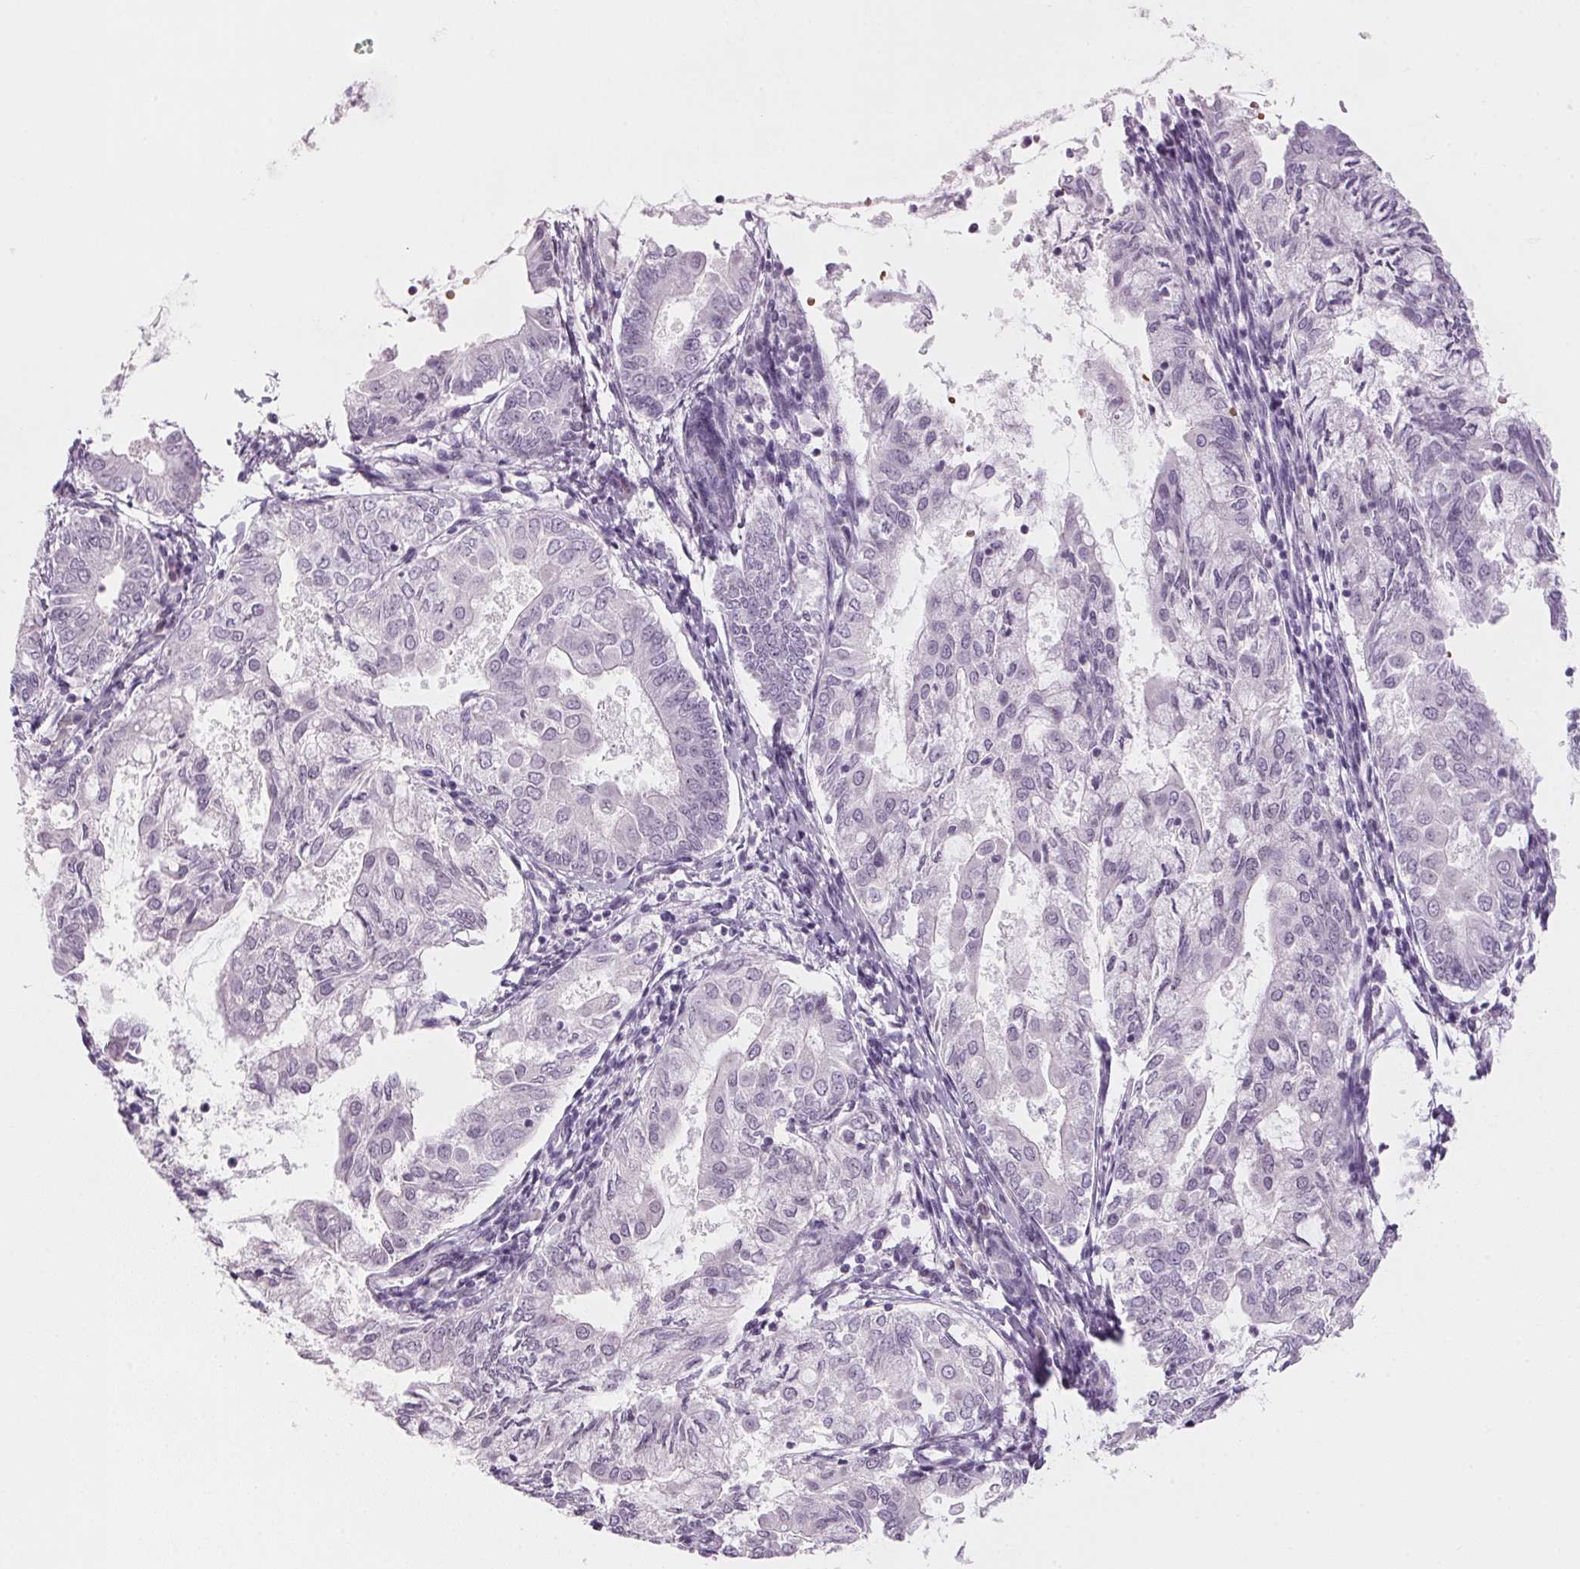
{"staining": {"intensity": "negative", "quantity": "none", "location": "none"}, "tissue": "endometrial cancer", "cell_type": "Tumor cells", "image_type": "cancer", "snomed": [{"axis": "morphology", "description": "Adenocarcinoma, NOS"}, {"axis": "topography", "description": "Endometrium"}], "caption": "This is an immunohistochemistry photomicrograph of human endometrial adenocarcinoma. There is no expression in tumor cells.", "gene": "DNTTIP2", "patient": {"sex": "female", "age": 68}}